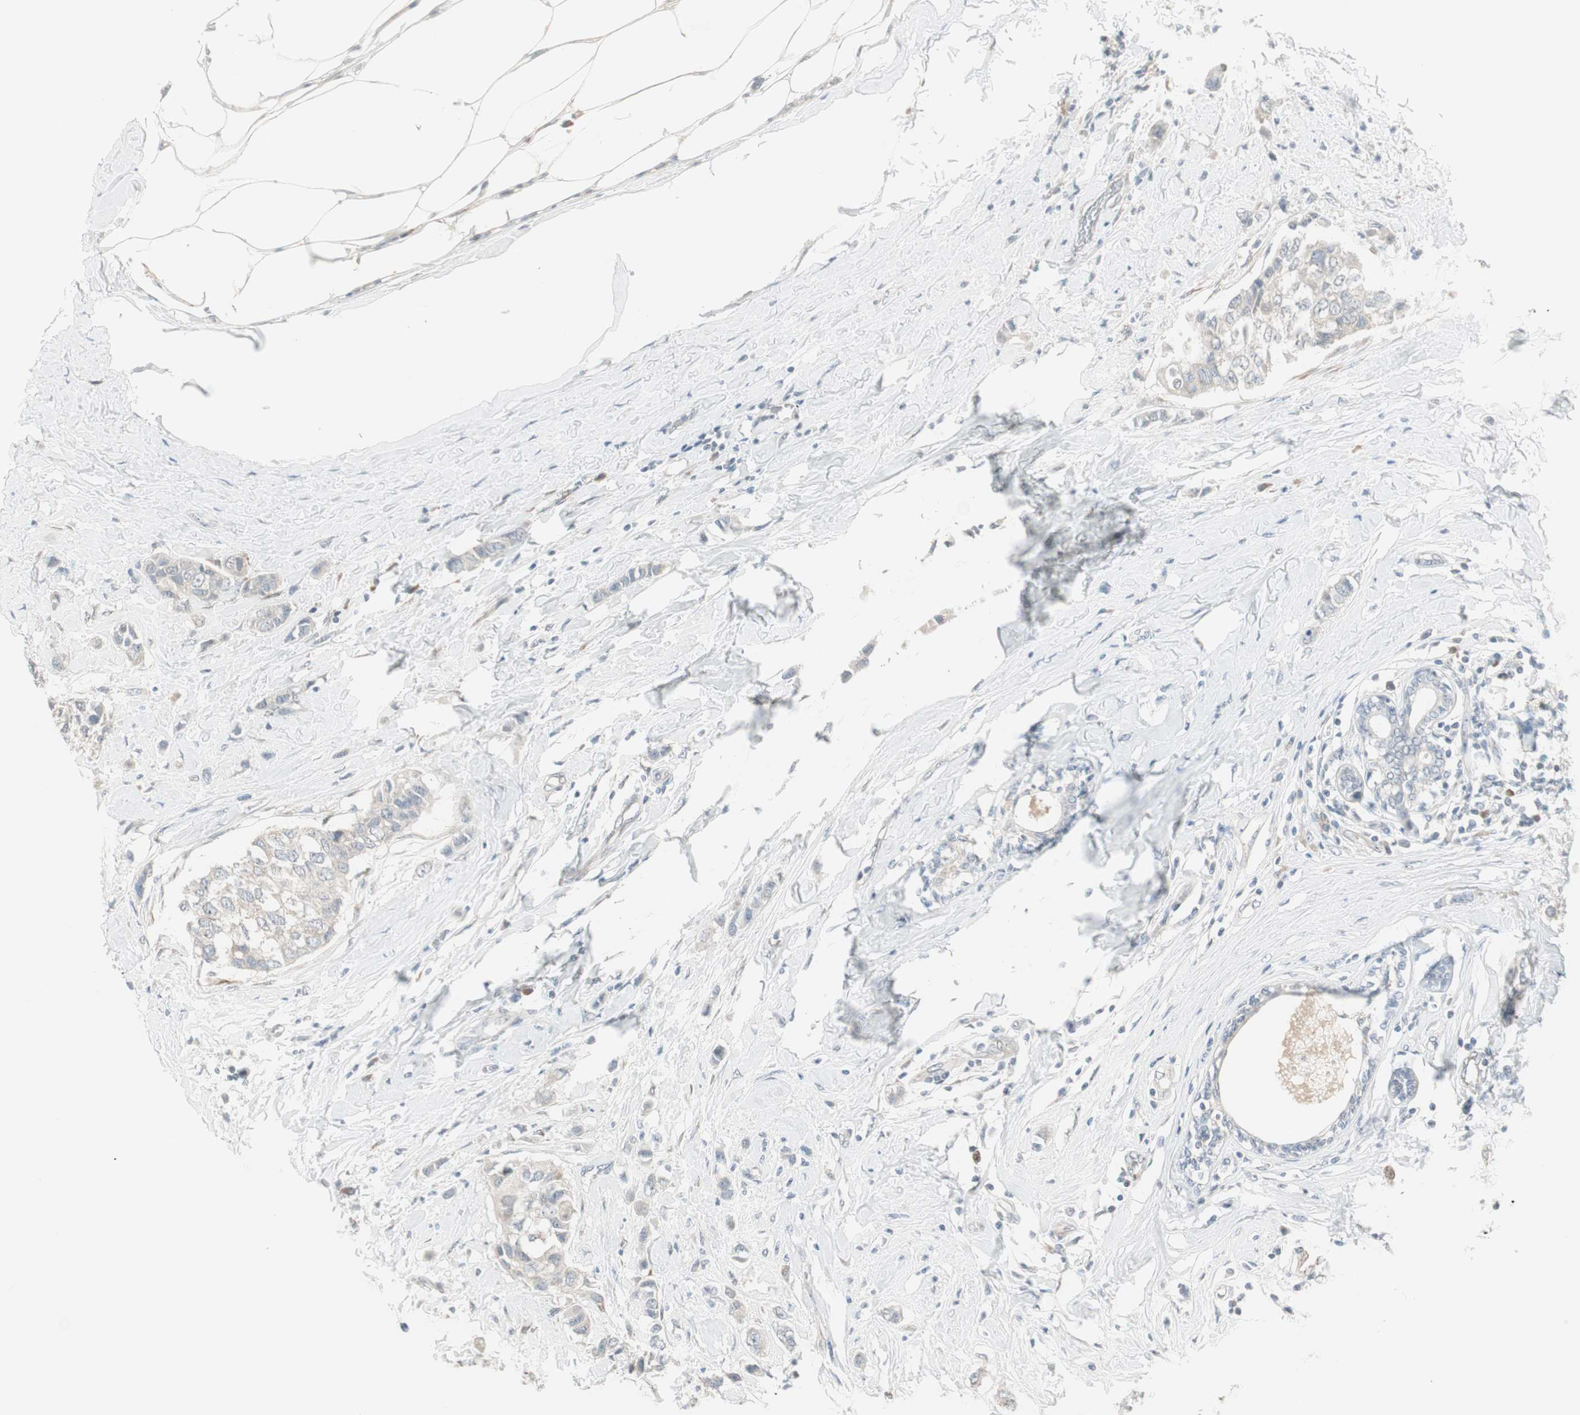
{"staining": {"intensity": "weak", "quantity": "25%-75%", "location": "cytoplasmic/membranous"}, "tissue": "breast cancer", "cell_type": "Tumor cells", "image_type": "cancer", "snomed": [{"axis": "morphology", "description": "Duct carcinoma"}, {"axis": "topography", "description": "Breast"}], "caption": "Weak cytoplasmic/membranous protein staining is identified in approximately 25%-75% of tumor cells in breast cancer.", "gene": "PDZK1", "patient": {"sex": "female", "age": 50}}